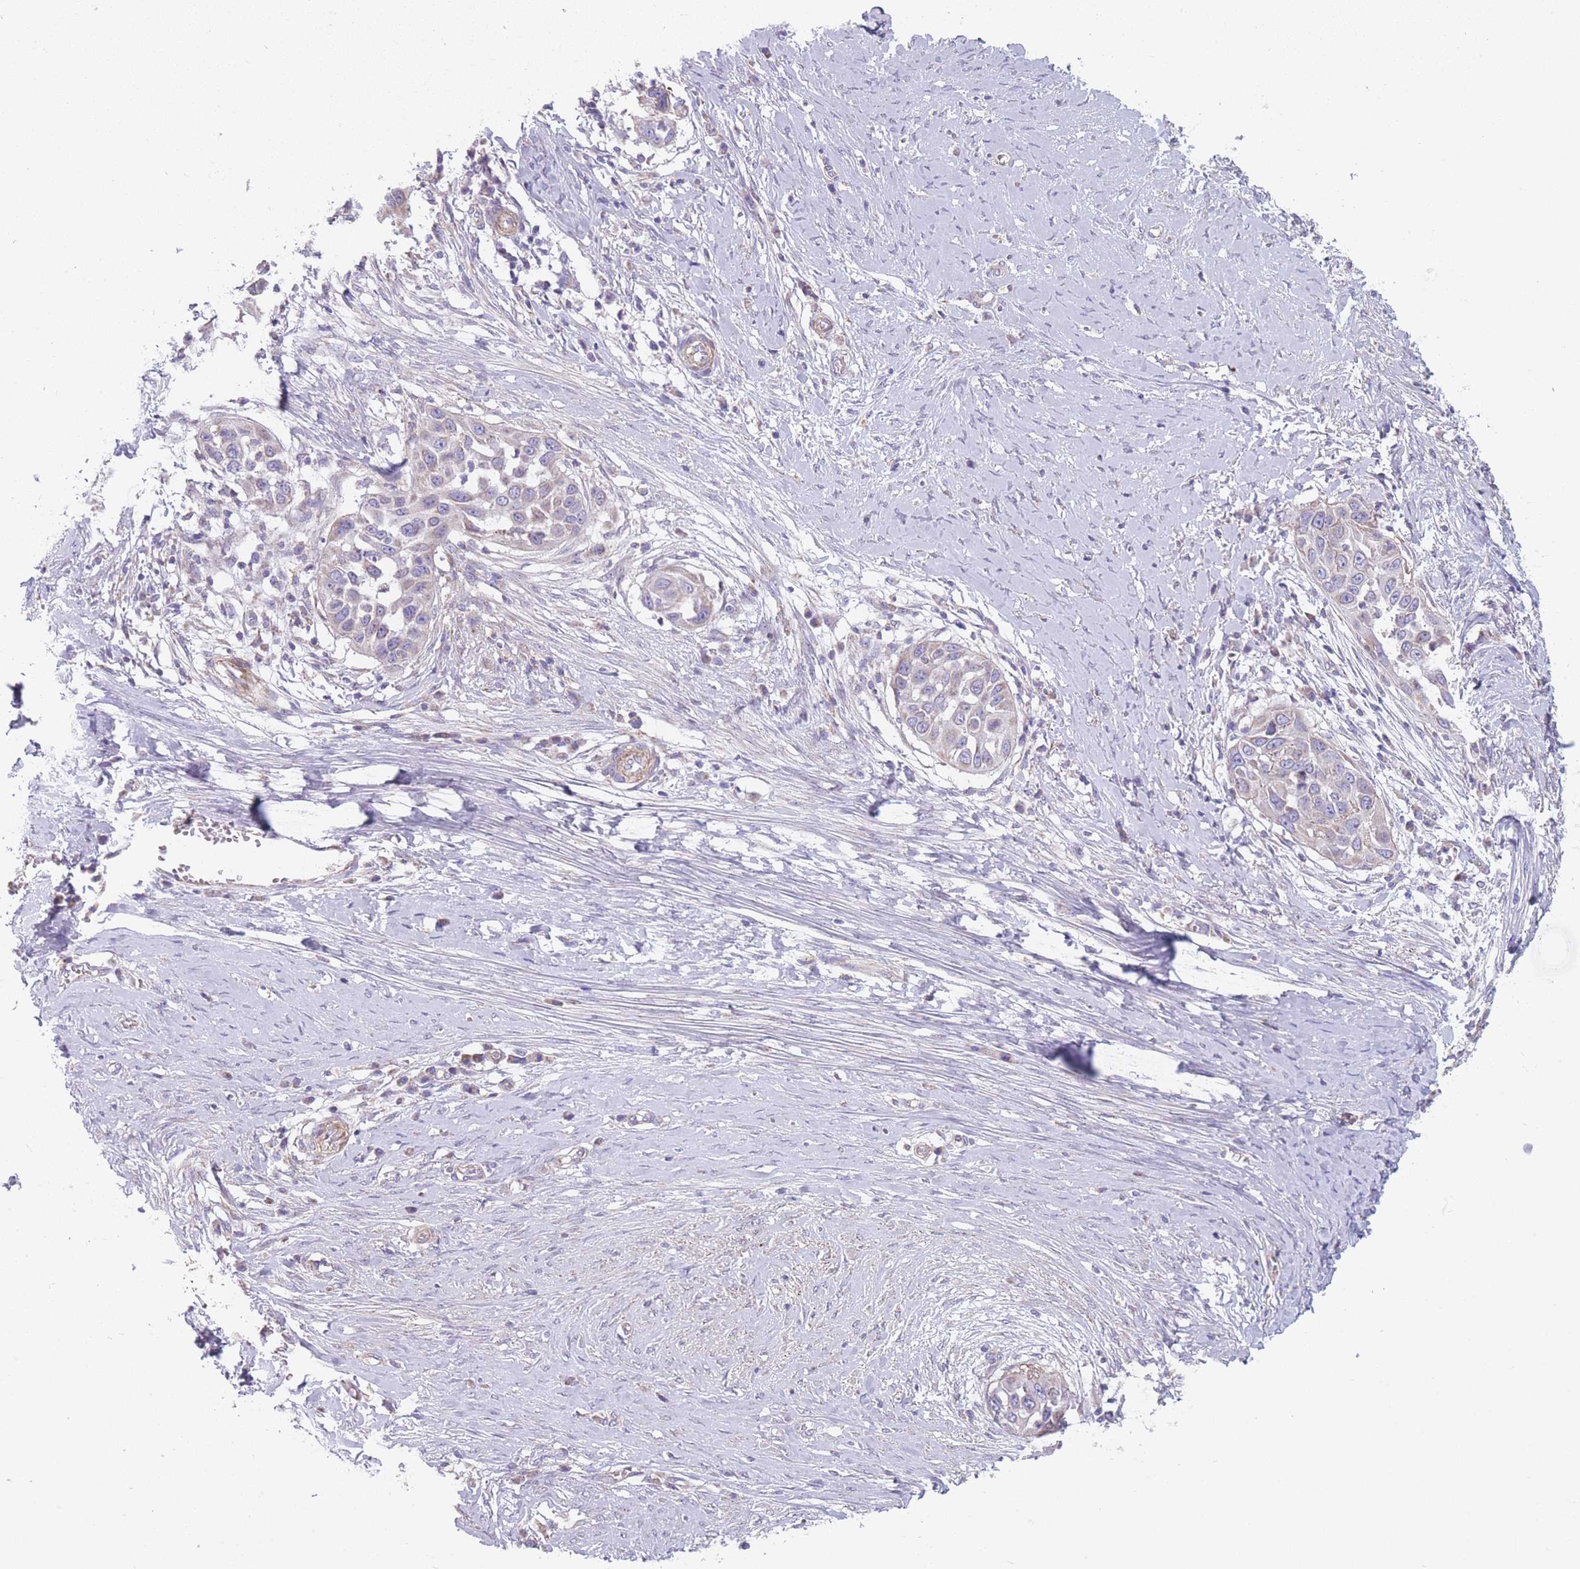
{"staining": {"intensity": "negative", "quantity": "none", "location": "none"}, "tissue": "skin cancer", "cell_type": "Tumor cells", "image_type": "cancer", "snomed": [{"axis": "morphology", "description": "Squamous cell carcinoma, NOS"}, {"axis": "topography", "description": "Skin"}], "caption": "Tumor cells are negative for brown protein staining in skin squamous cell carcinoma.", "gene": "SMPD4", "patient": {"sex": "female", "age": 44}}